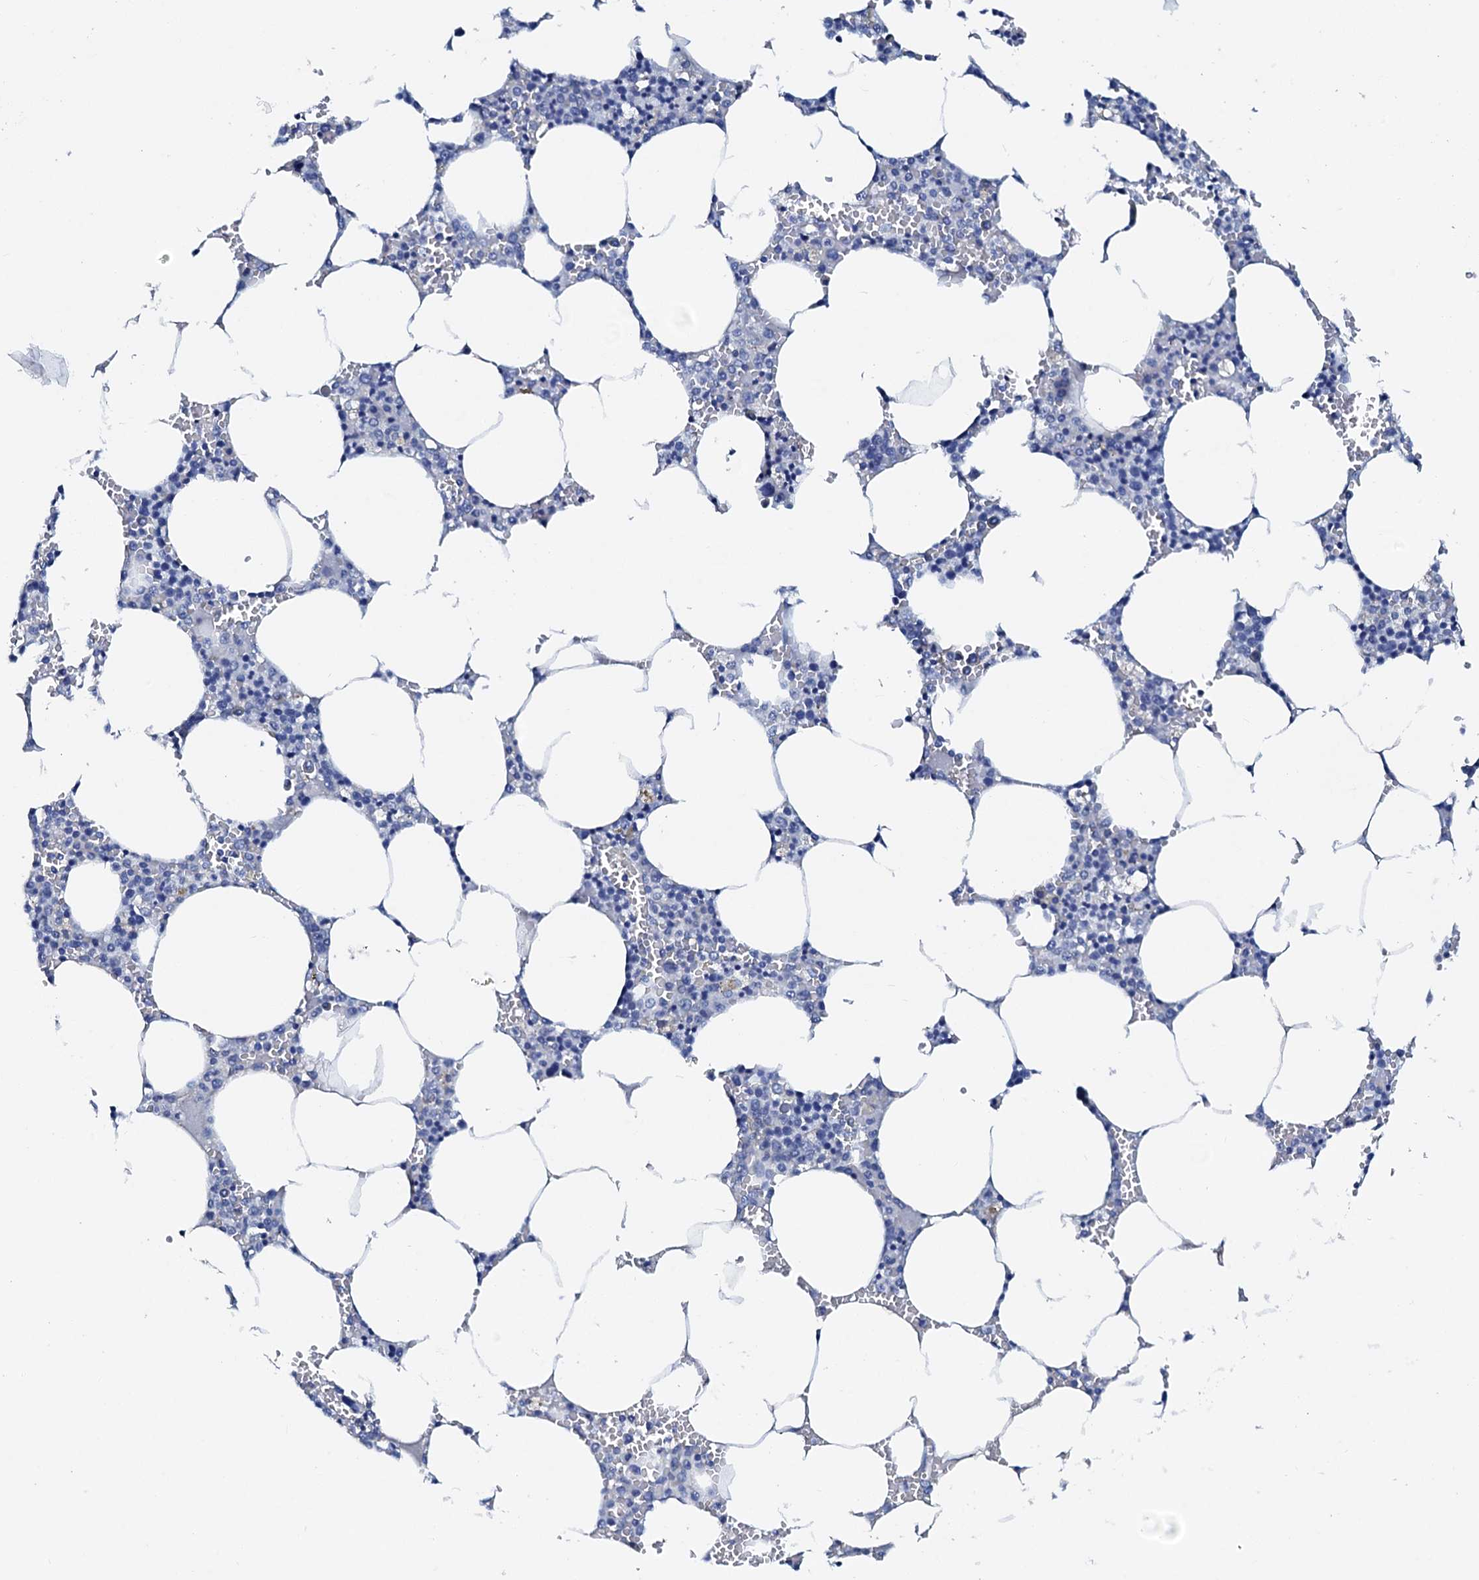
{"staining": {"intensity": "negative", "quantity": "none", "location": "none"}, "tissue": "bone marrow", "cell_type": "Hematopoietic cells", "image_type": "normal", "snomed": [{"axis": "morphology", "description": "Normal tissue, NOS"}, {"axis": "topography", "description": "Bone marrow"}], "caption": "DAB (3,3'-diaminobenzidine) immunohistochemical staining of benign human bone marrow shows no significant staining in hematopoietic cells. The staining is performed using DAB brown chromogen with nuclei counter-stained in using hematoxylin.", "gene": "AMER2", "patient": {"sex": "male", "age": 70}}